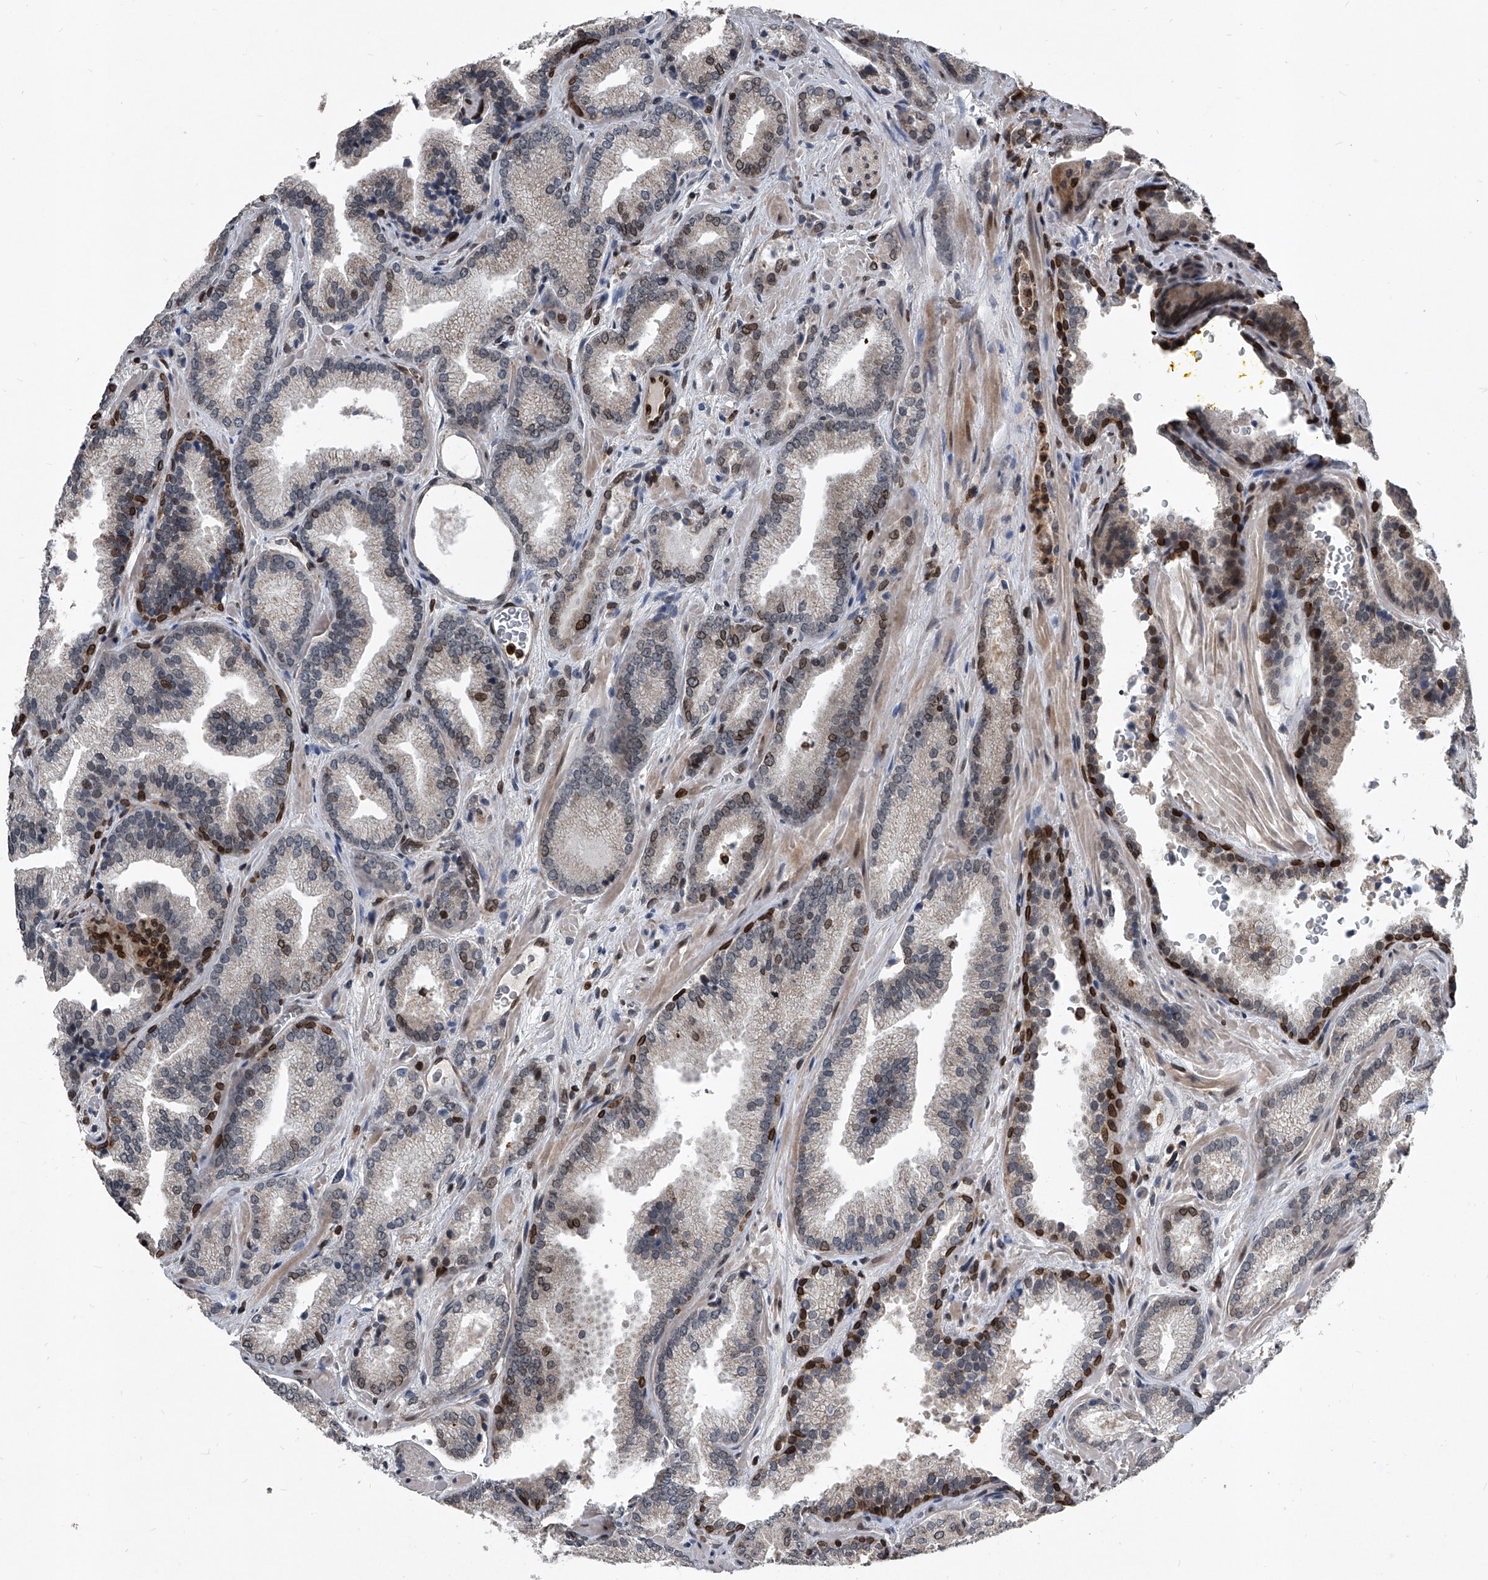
{"staining": {"intensity": "moderate", "quantity": "<25%", "location": "cytoplasmic/membranous,nuclear"}, "tissue": "prostate cancer", "cell_type": "Tumor cells", "image_type": "cancer", "snomed": [{"axis": "morphology", "description": "Adenocarcinoma, Low grade"}, {"axis": "topography", "description": "Prostate"}], "caption": "High-magnification brightfield microscopy of adenocarcinoma (low-grade) (prostate) stained with DAB (3,3'-diaminobenzidine) (brown) and counterstained with hematoxylin (blue). tumor cells exhibit moderate cytoplasmic/membranous and nuclear positivity is seen in approximately<25% of cells.", "gene": "PHF20", "patient": {"sex": "male", "age": 62}}